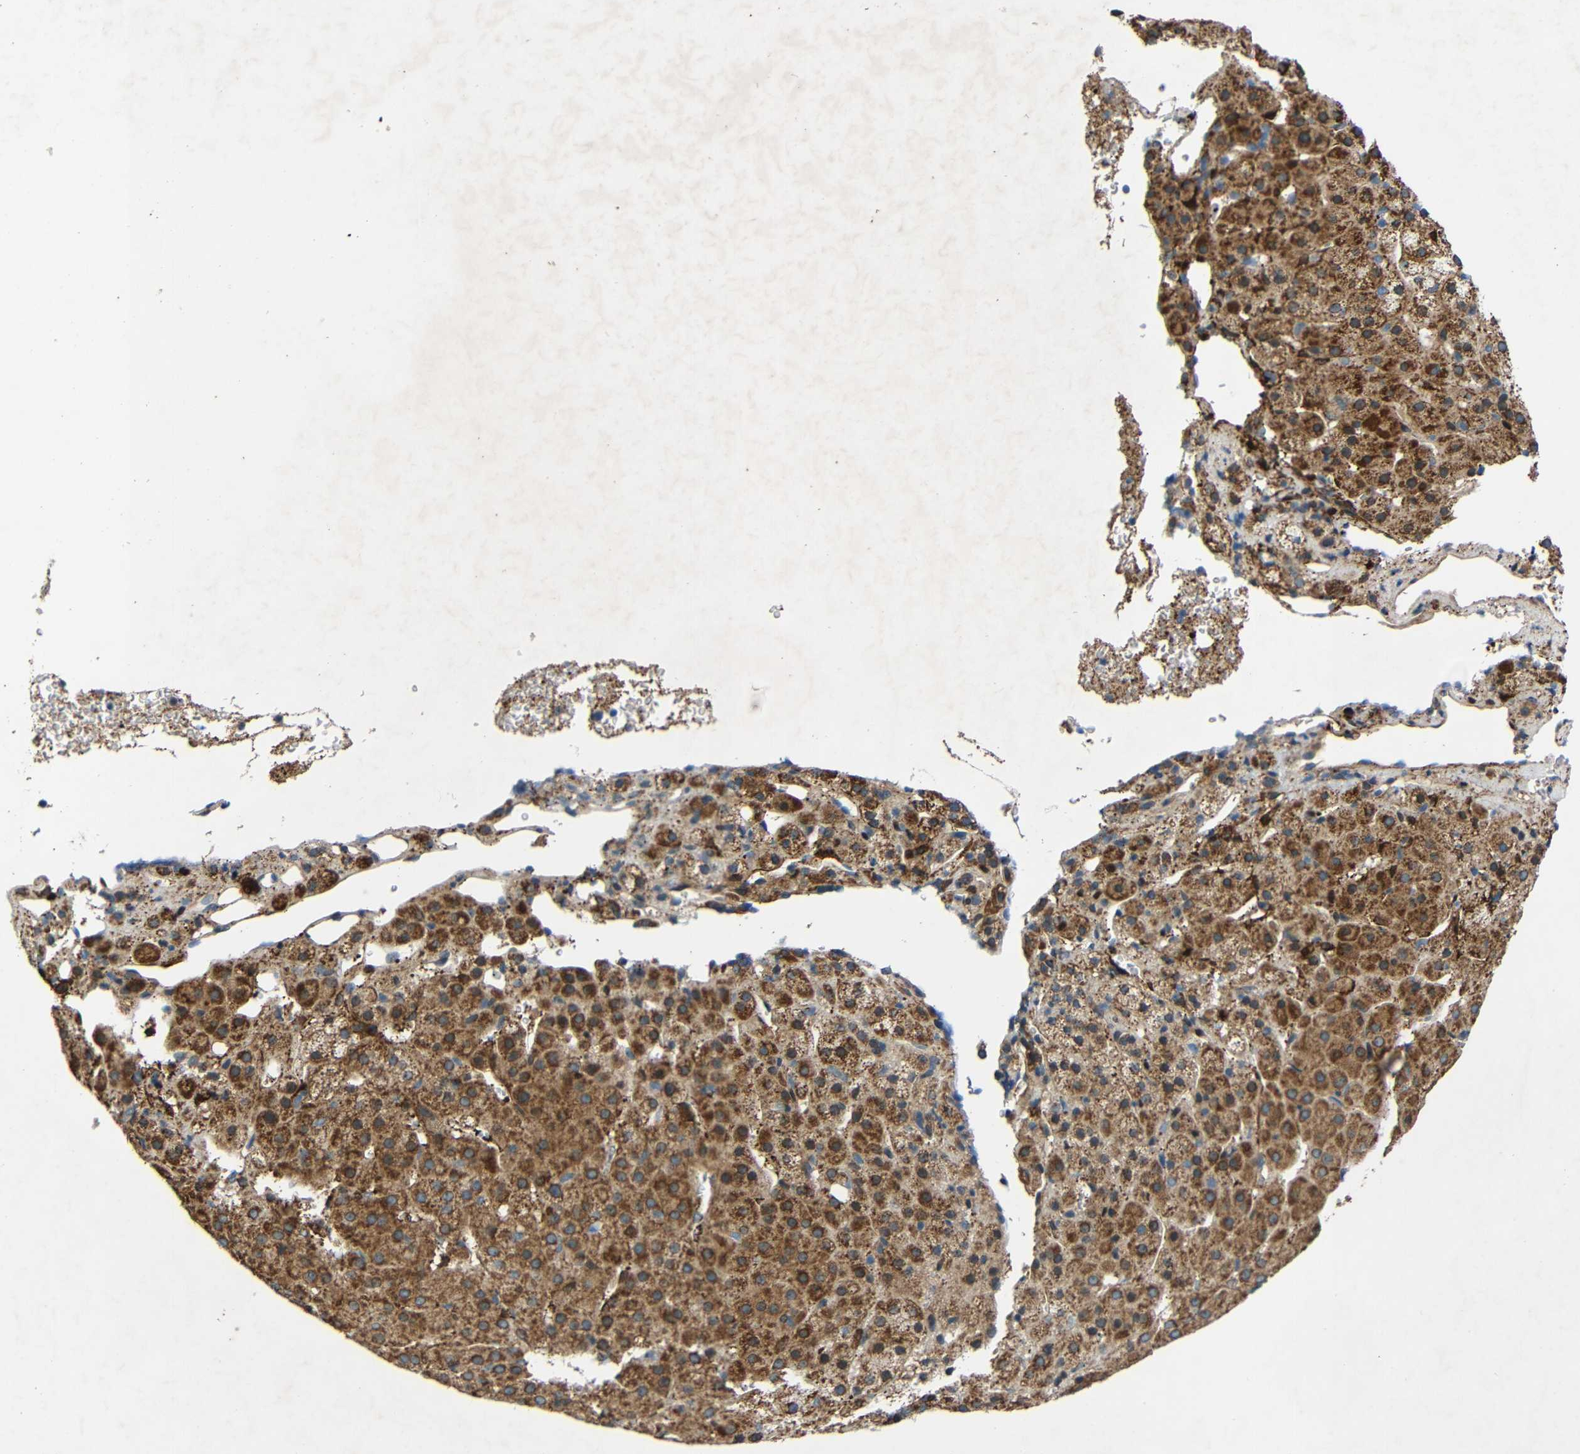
{"staining": {"intensity": "moderate", "quantity": ">75%", "location": "cytoplasmic/membranous"}, "tissue": "adrenal gland", "cell_type": "Glandular cells", "image_type": "normal", "snomed": [{"axis": "morphology", "description": "Normal tissue, NOS"}, {"axis": "topography", "description": "Adrenal gland"}], "caption": "Brown immunohistochemical staining in benign human adrenal gland reveals moderate cytoplasmic/membranous positivity in about >75% of glandular cells. (DAB (3,3'-diaminobenzidine) IHC with brightfield microscopy, high magnification).", "gene": "TMEM25", "patient": {"sex": "female", "age": 57}}